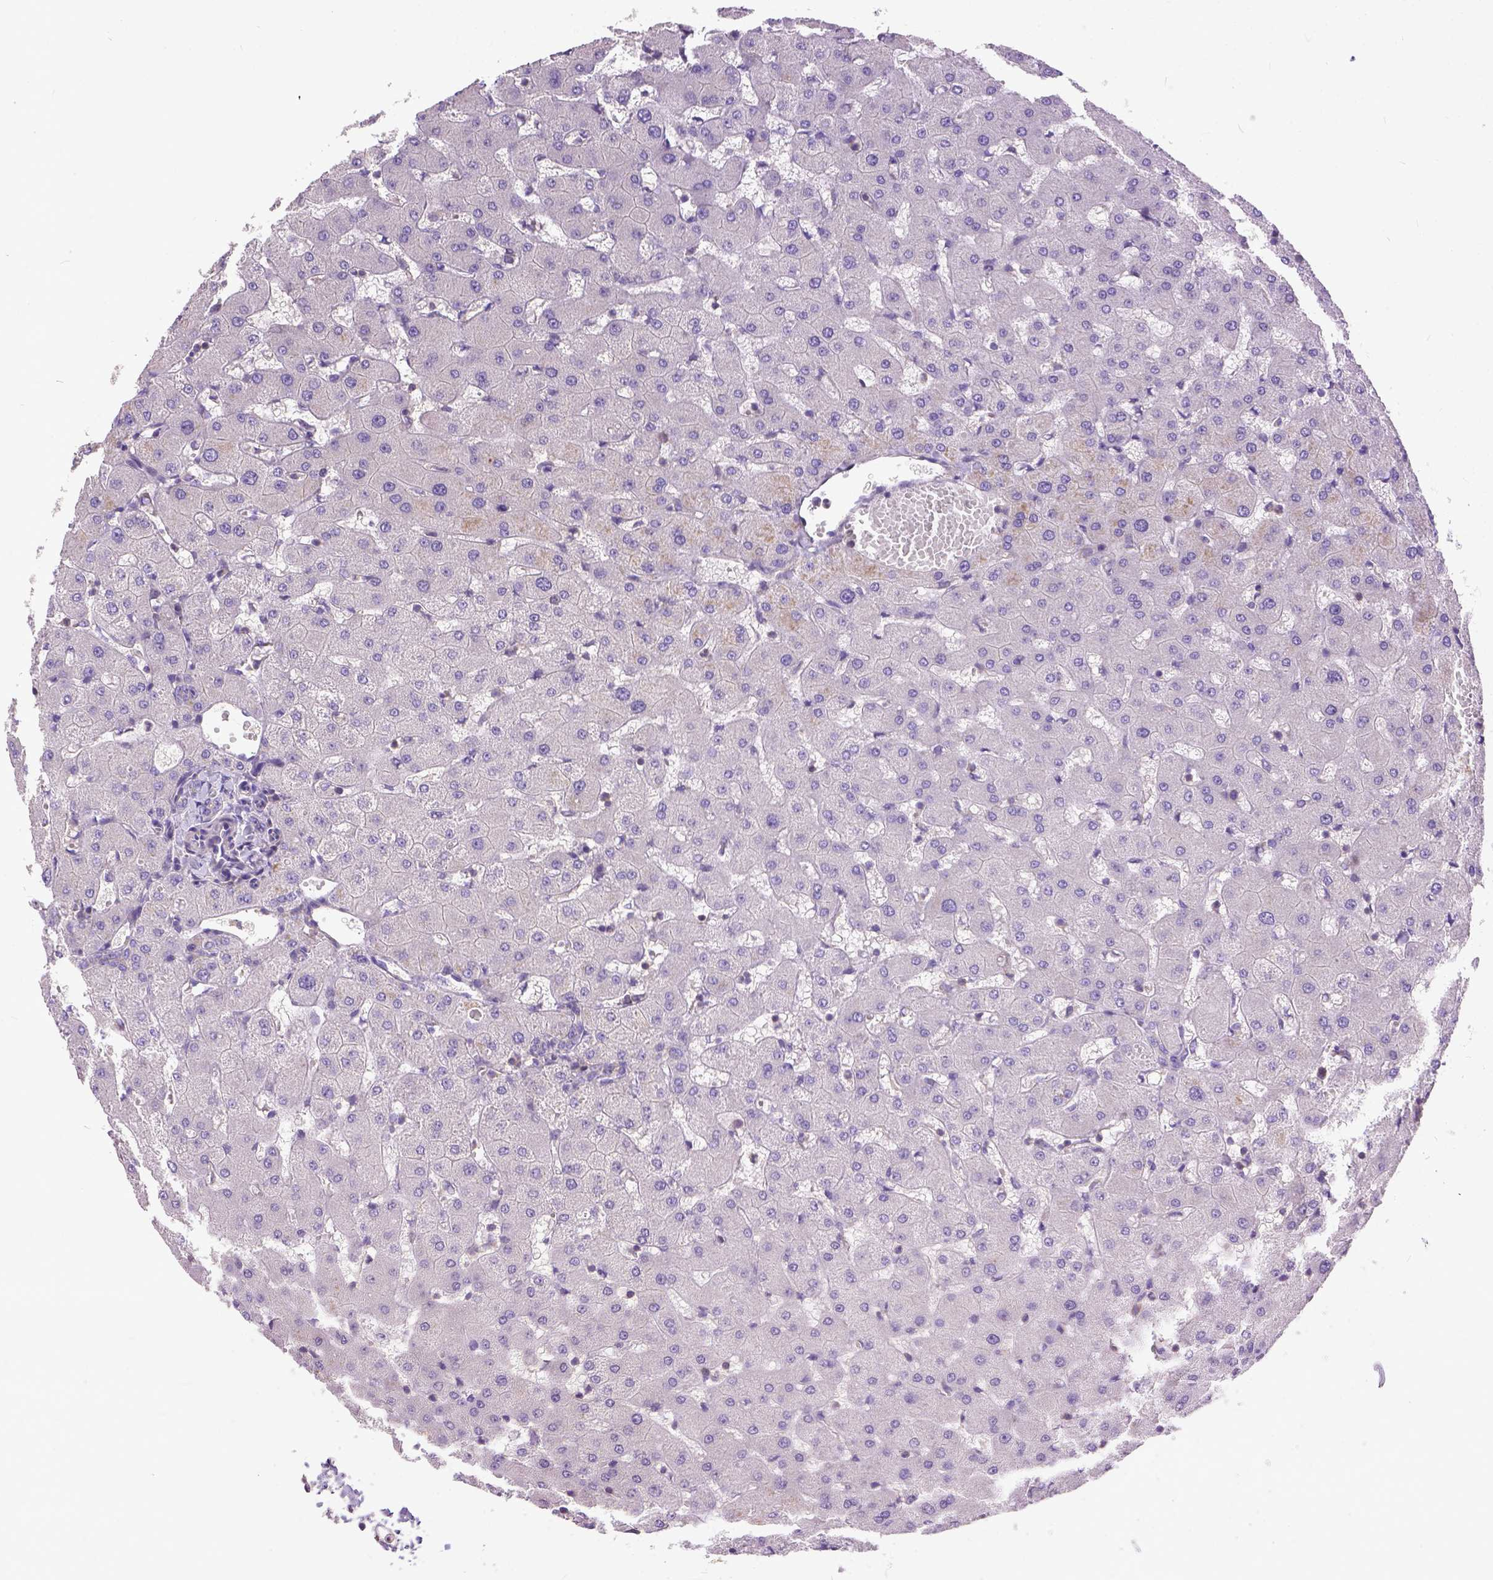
{"staining": {"intensity": "weak", "quantity": "<25%", "location": "cytoplasmic/membranous"}, "tissue": "liver", "cell_type": "Cholangiocytes", "image_type": "normal", "snomed": [{"axis": "morphology", "description": "Normal tissue, NOS"}, {"axis": "topography", "description": "Liver"}], "caption": "The immunohistochemistry image has no significant expression in cholangiocytes of liver.", "gene": "BANF2", "patient": {"sex": "female", "age": 63}}